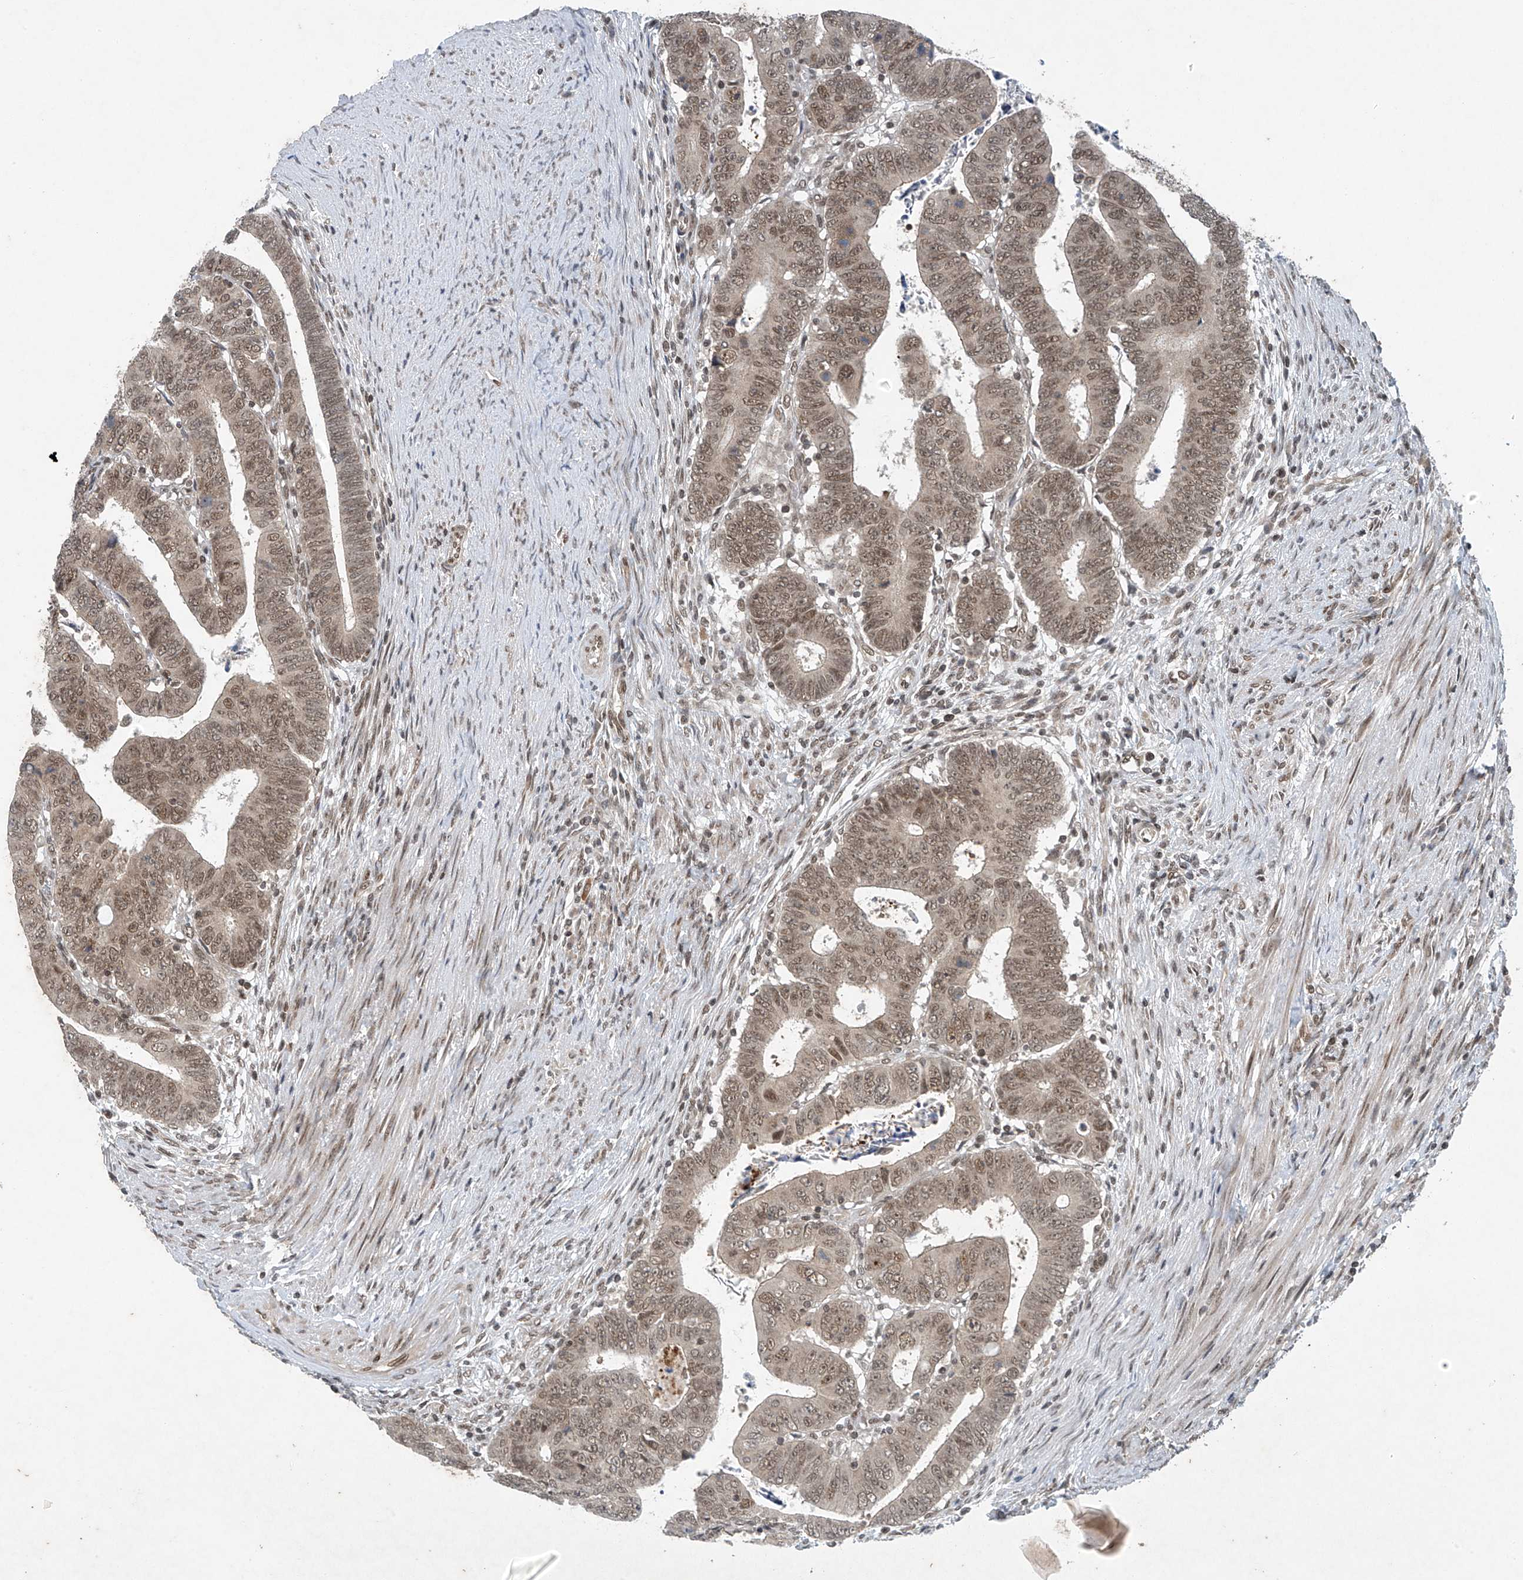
{"staining": {"intensity": "moderate", "quantity": ">75%", "location": "nuclear"}, "tissue": "colorectal cancer", "cell_type": "Tumor cells", "image_type": "cancer", "snomed": [{"axis": "morphology", "description": "Normal tissue, NOS"}, {"axis": "morphology", "description": "Adenocarcinoma, NOS"}, {"axis": "topography", "description": "Rectum"}], "caption": "IHC staining of colorectal adenocarcinoma, which reveals medium levels of moderate nuclear staining in approximately >75% of tumor cells indicating moderate nuclear protein positivity. The staining was performed using DAB (3,3'-diaminobenzidine) (brown) for protein detection and nuclei were counterstained in hematoxylin (blue).", "gene": "TAF8", "patient": {"sex": "female", "age": 65}}